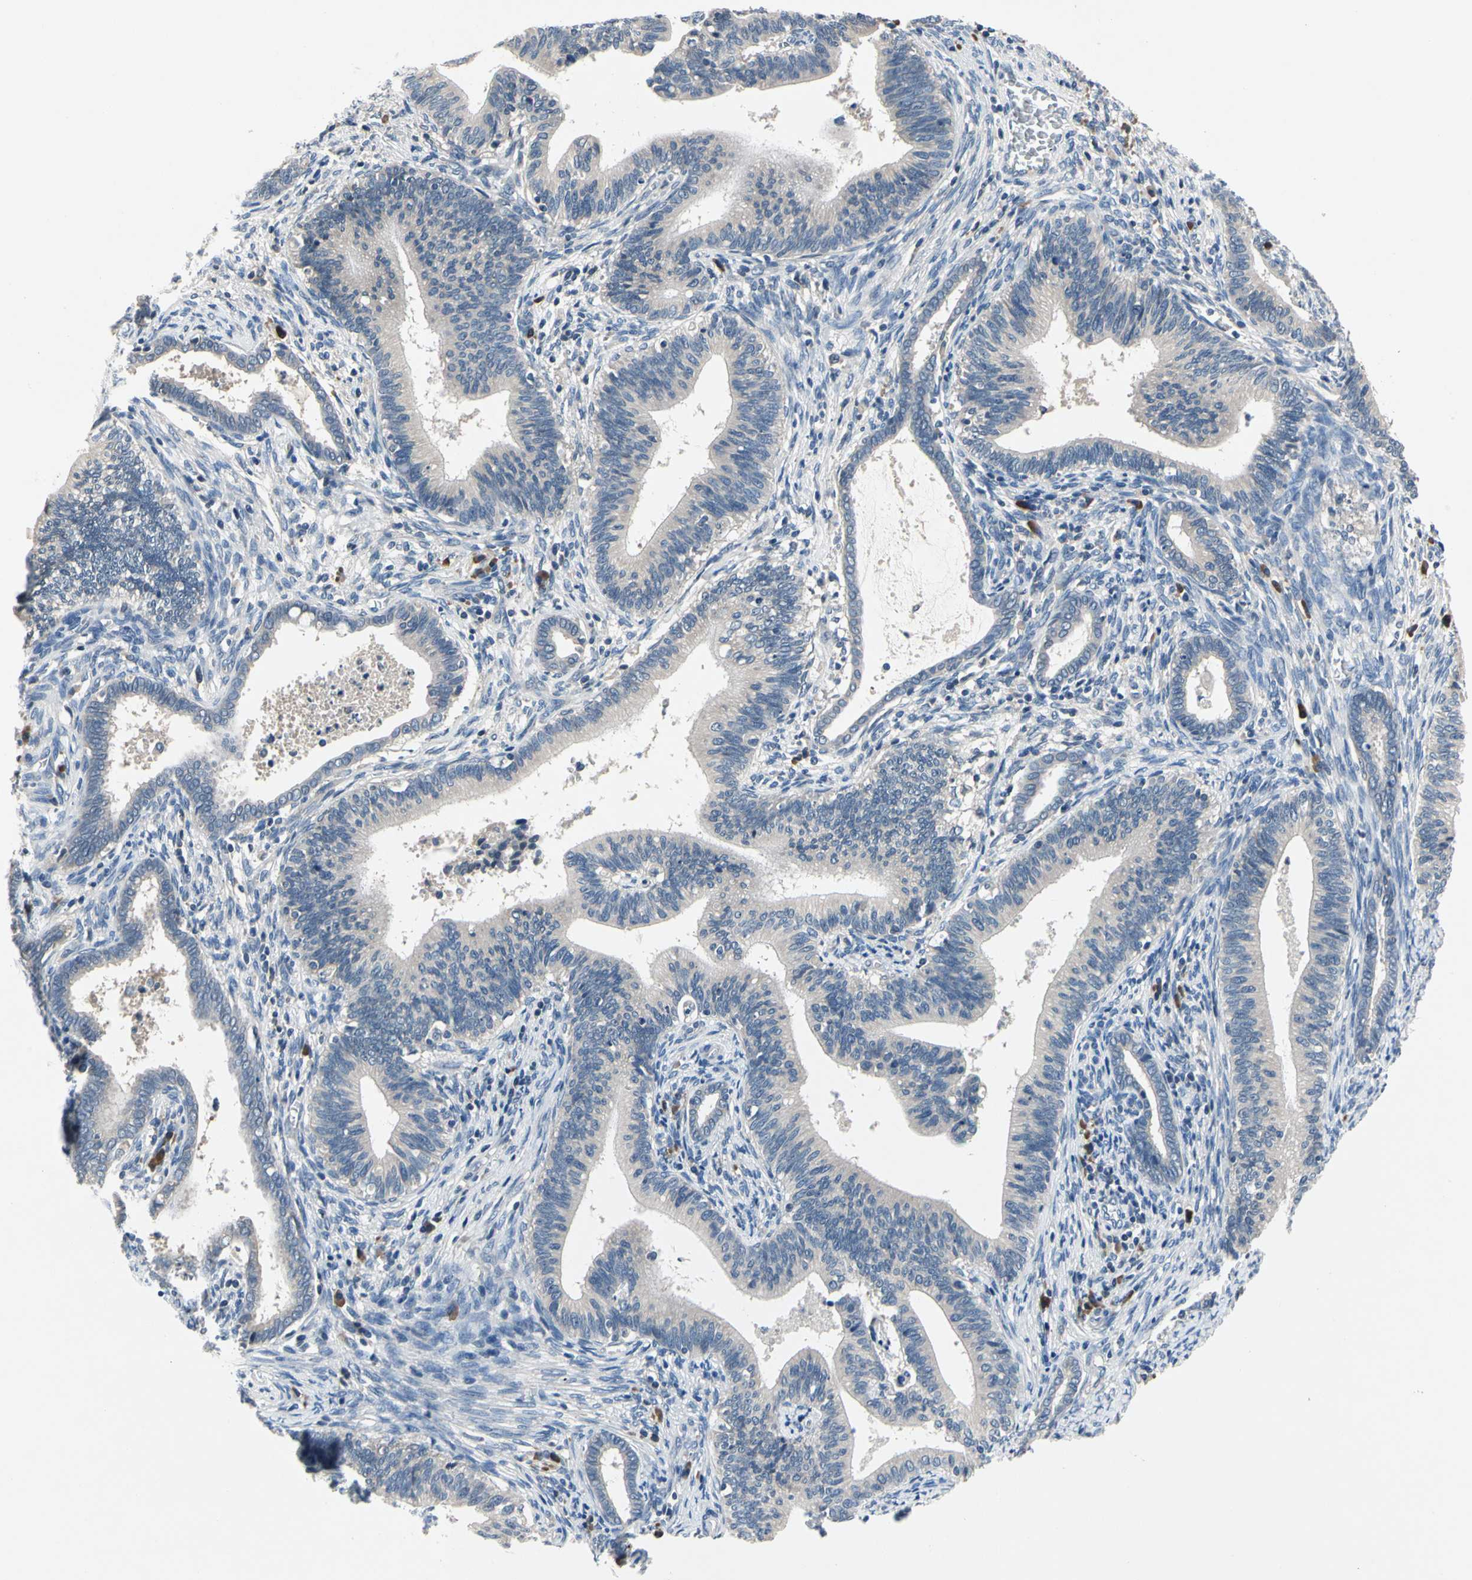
{"staining": {"intensity": "negative", "quantity": "none", "location": "none"}, "tissue": "cervical cancer", "cell_type": "Tumor cells", "image_type": "cancer", "snomed": [{"axis": "morphology", "description": "Adenocarcinoma, NOS"}, {"axis": "topography", "description": "Cervix"}], "caption": "Cervical cancer was stained to show a protein in brown. There is no significant staining in tumor cells. Brightfield microscopy of IHC stained with DAB (brown) and hematoxylin (blue), captured at high magnification.", "gene": "SELENOK", "patient": {"sex": "female", "age": 44}}